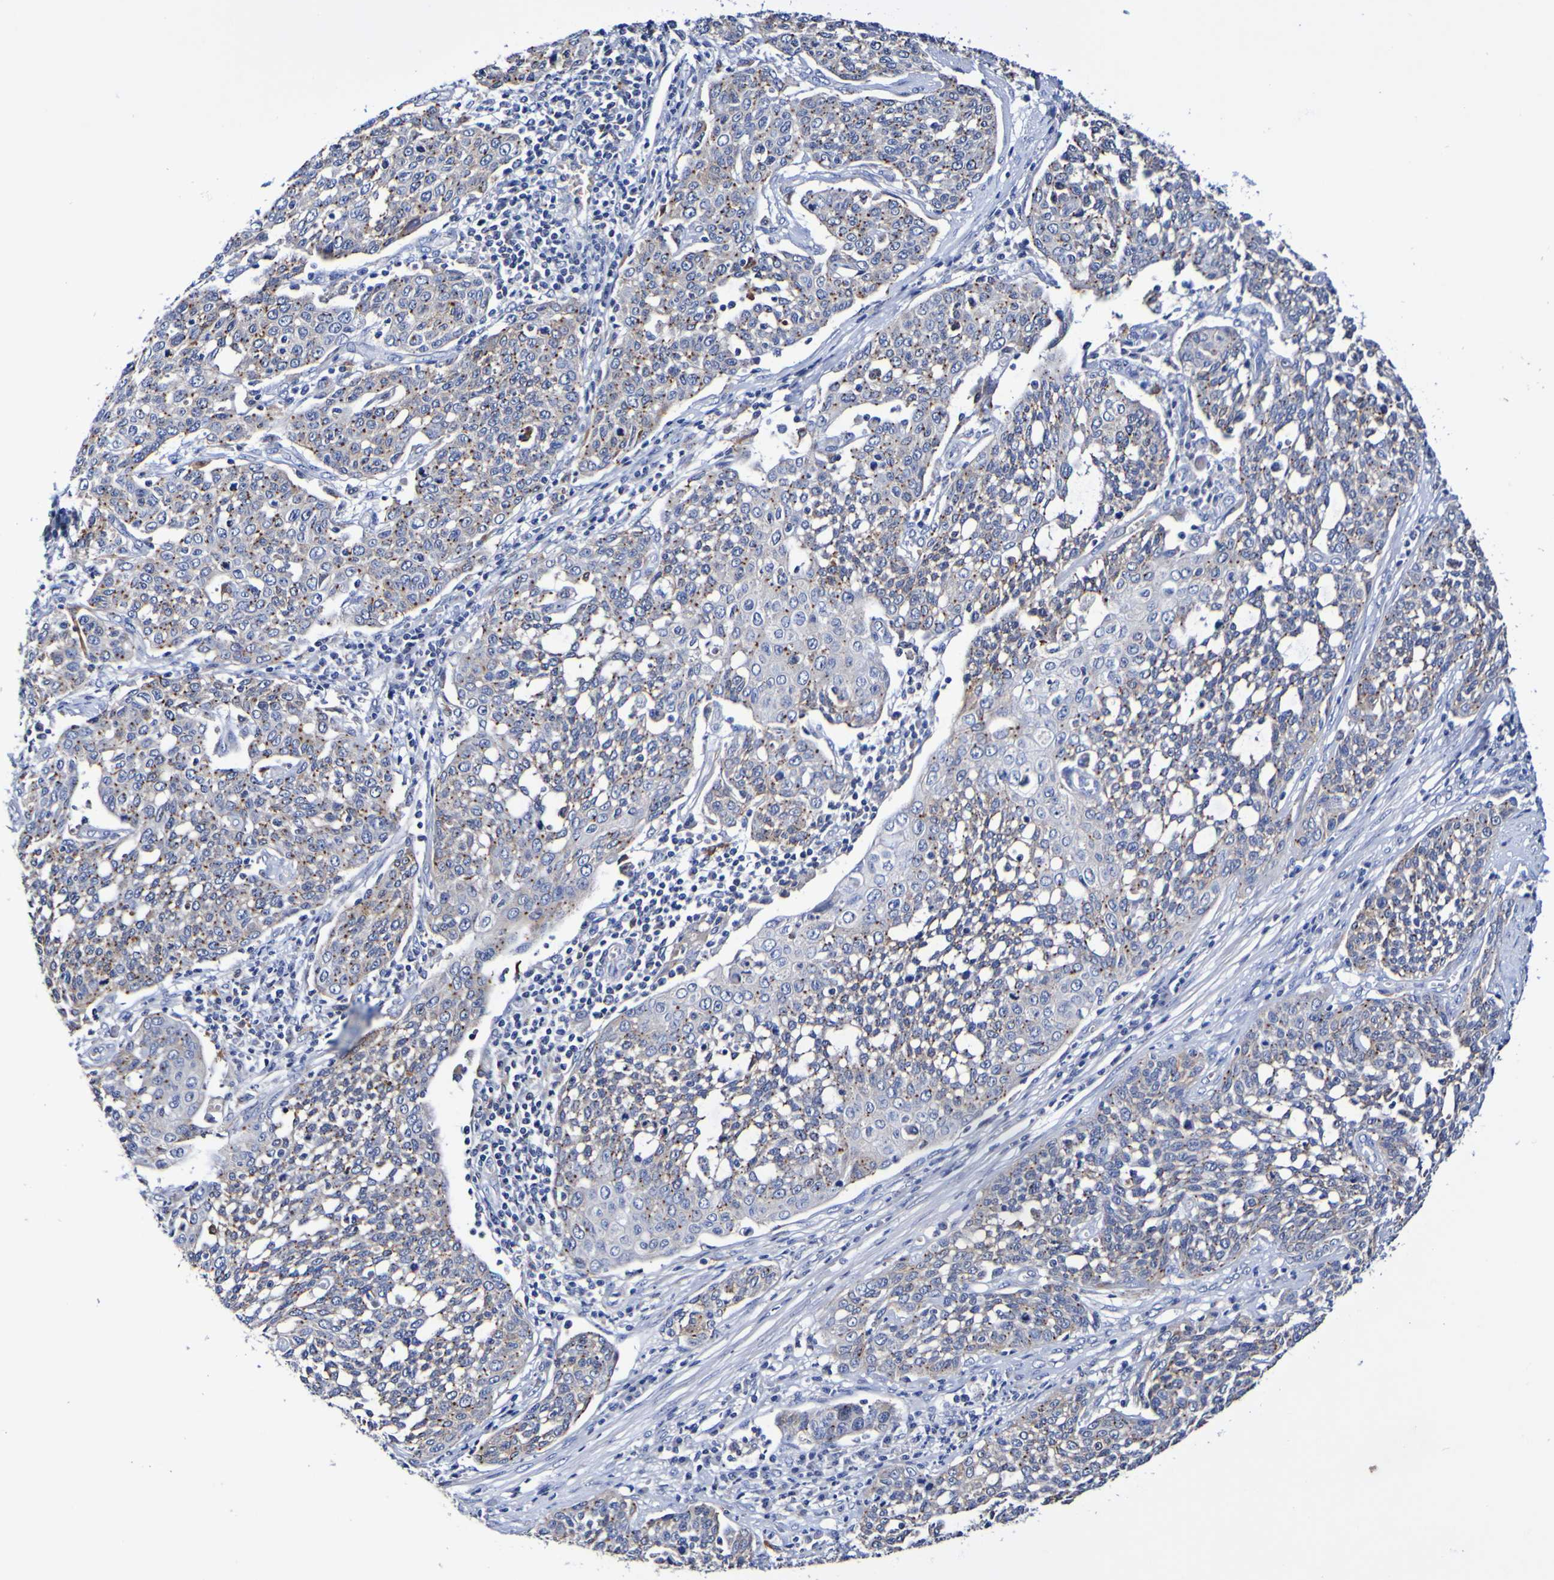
{"staining": {"intensity": "moderate", "quantity": ">75%", "location": "cytoplasmic/membranous"}, "tissue": "cervical cancer", "cell_type": "Tumor cells", "image_type": "cancer", "snomed": [{"axis": "morphology", "description": "Squamous cell carcinoma, NOS"}, {"axis": "topography", "description": "Cervix"}], "caption": "IHC histopathology image of human cervical cancer stained for a protein (brown), which demonstrates medium levels of moderate cytoplasmic/membranous positivity in approximately >75% of tumor cells.", "gene": "SEZ6", "patient": {"sex": "female", "age": 34}}